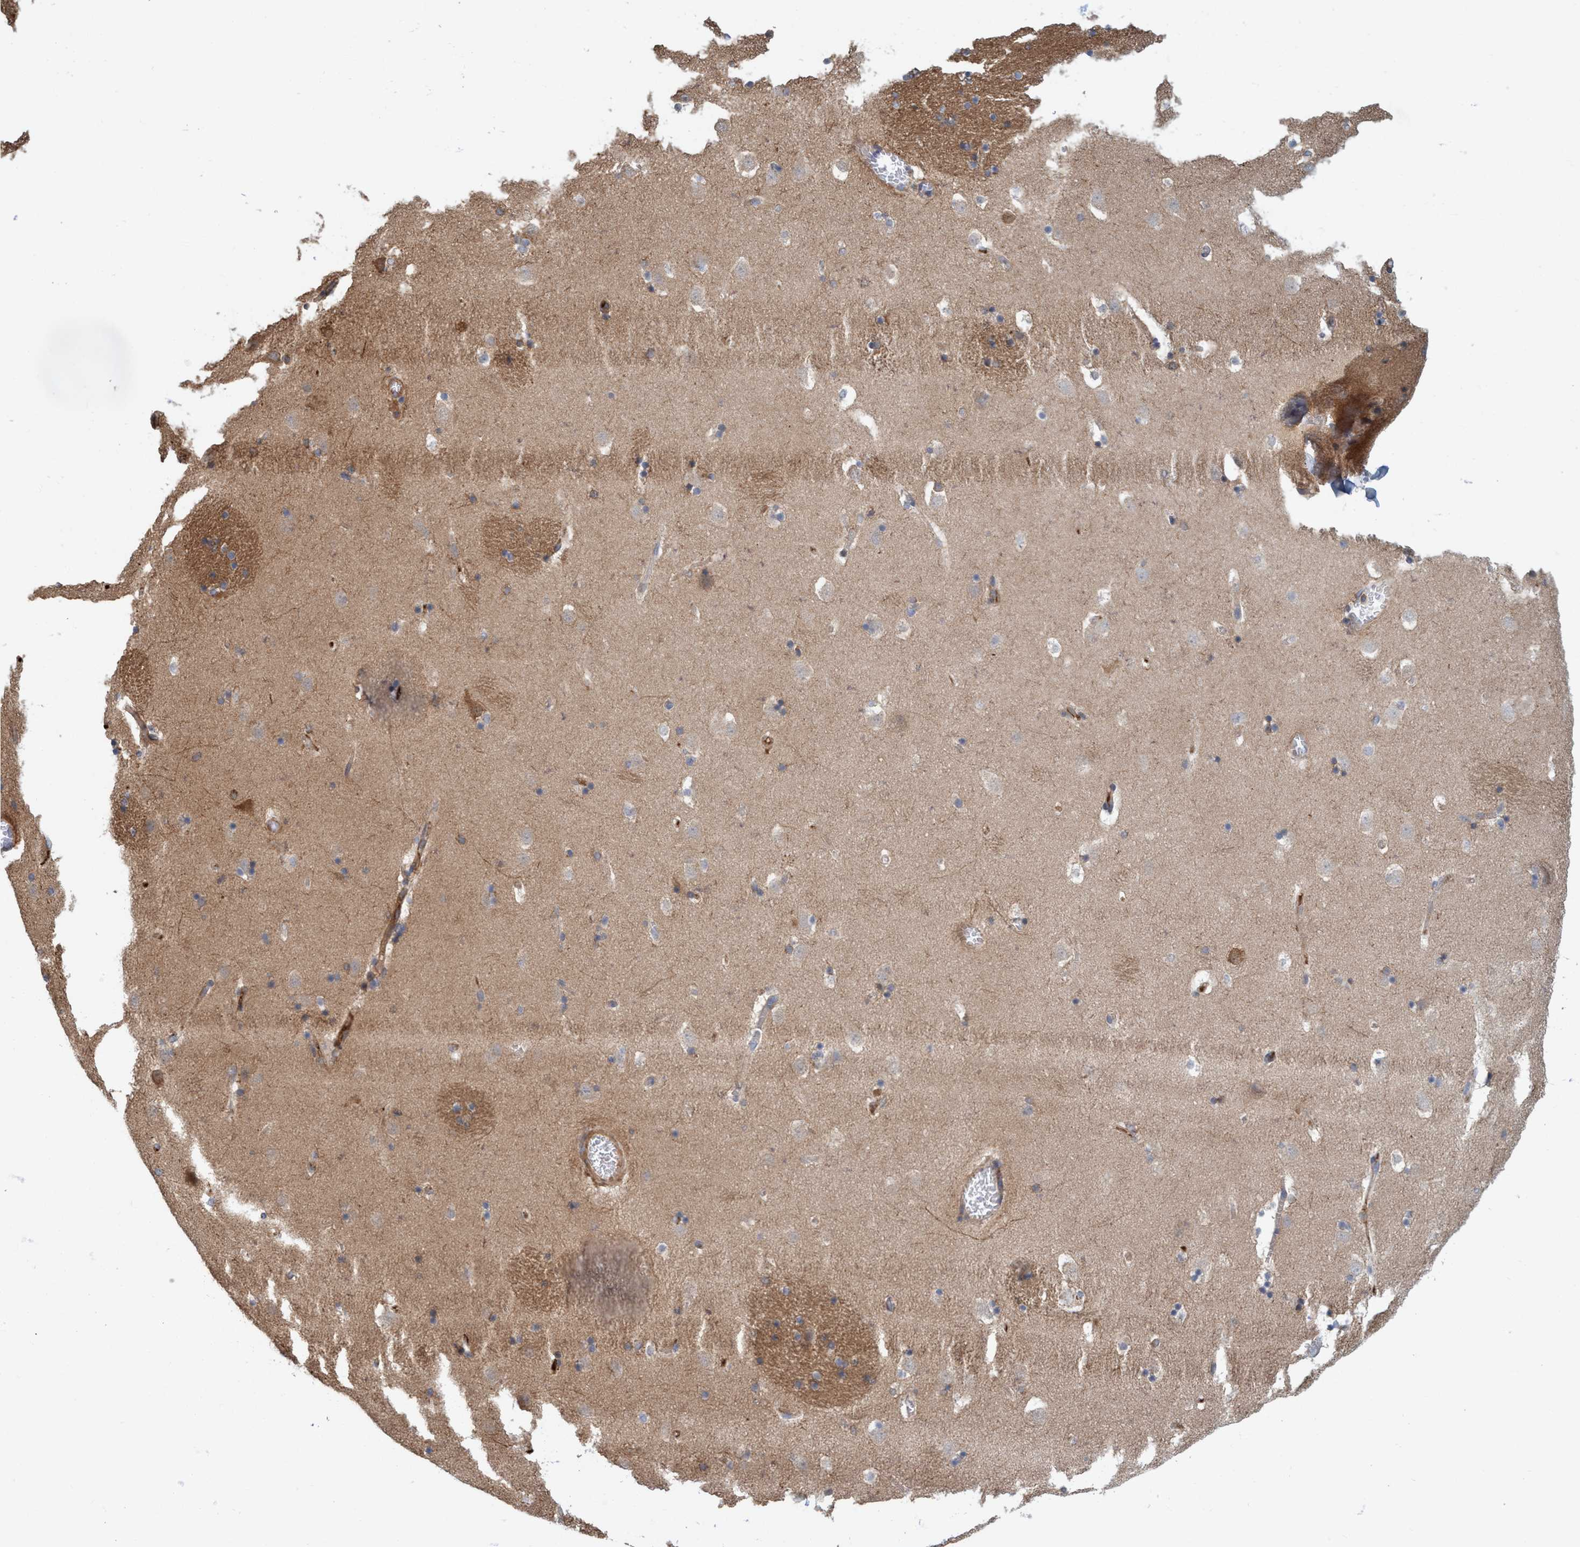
{"staining": {"intensity": "weak", "quantity": ">75%", "location": "cytoplasmic/membranous"}, "tissue": "caudate", "cell_type": "Glial cells", "image_type": "normal", "snomed": [{"axis": "morphology", "description": "Normal tissue, NOS"}, {"axis": "topography", "description": "Lateral ventricle wall"}], "caption": "Protein staining by IHC displays weak cytoplasmic/membranous positivity in about >75% of glial cells in unremarkable caudate.", "gene": "SPECC1", "patient": {"sex": "male", "age": 45}}